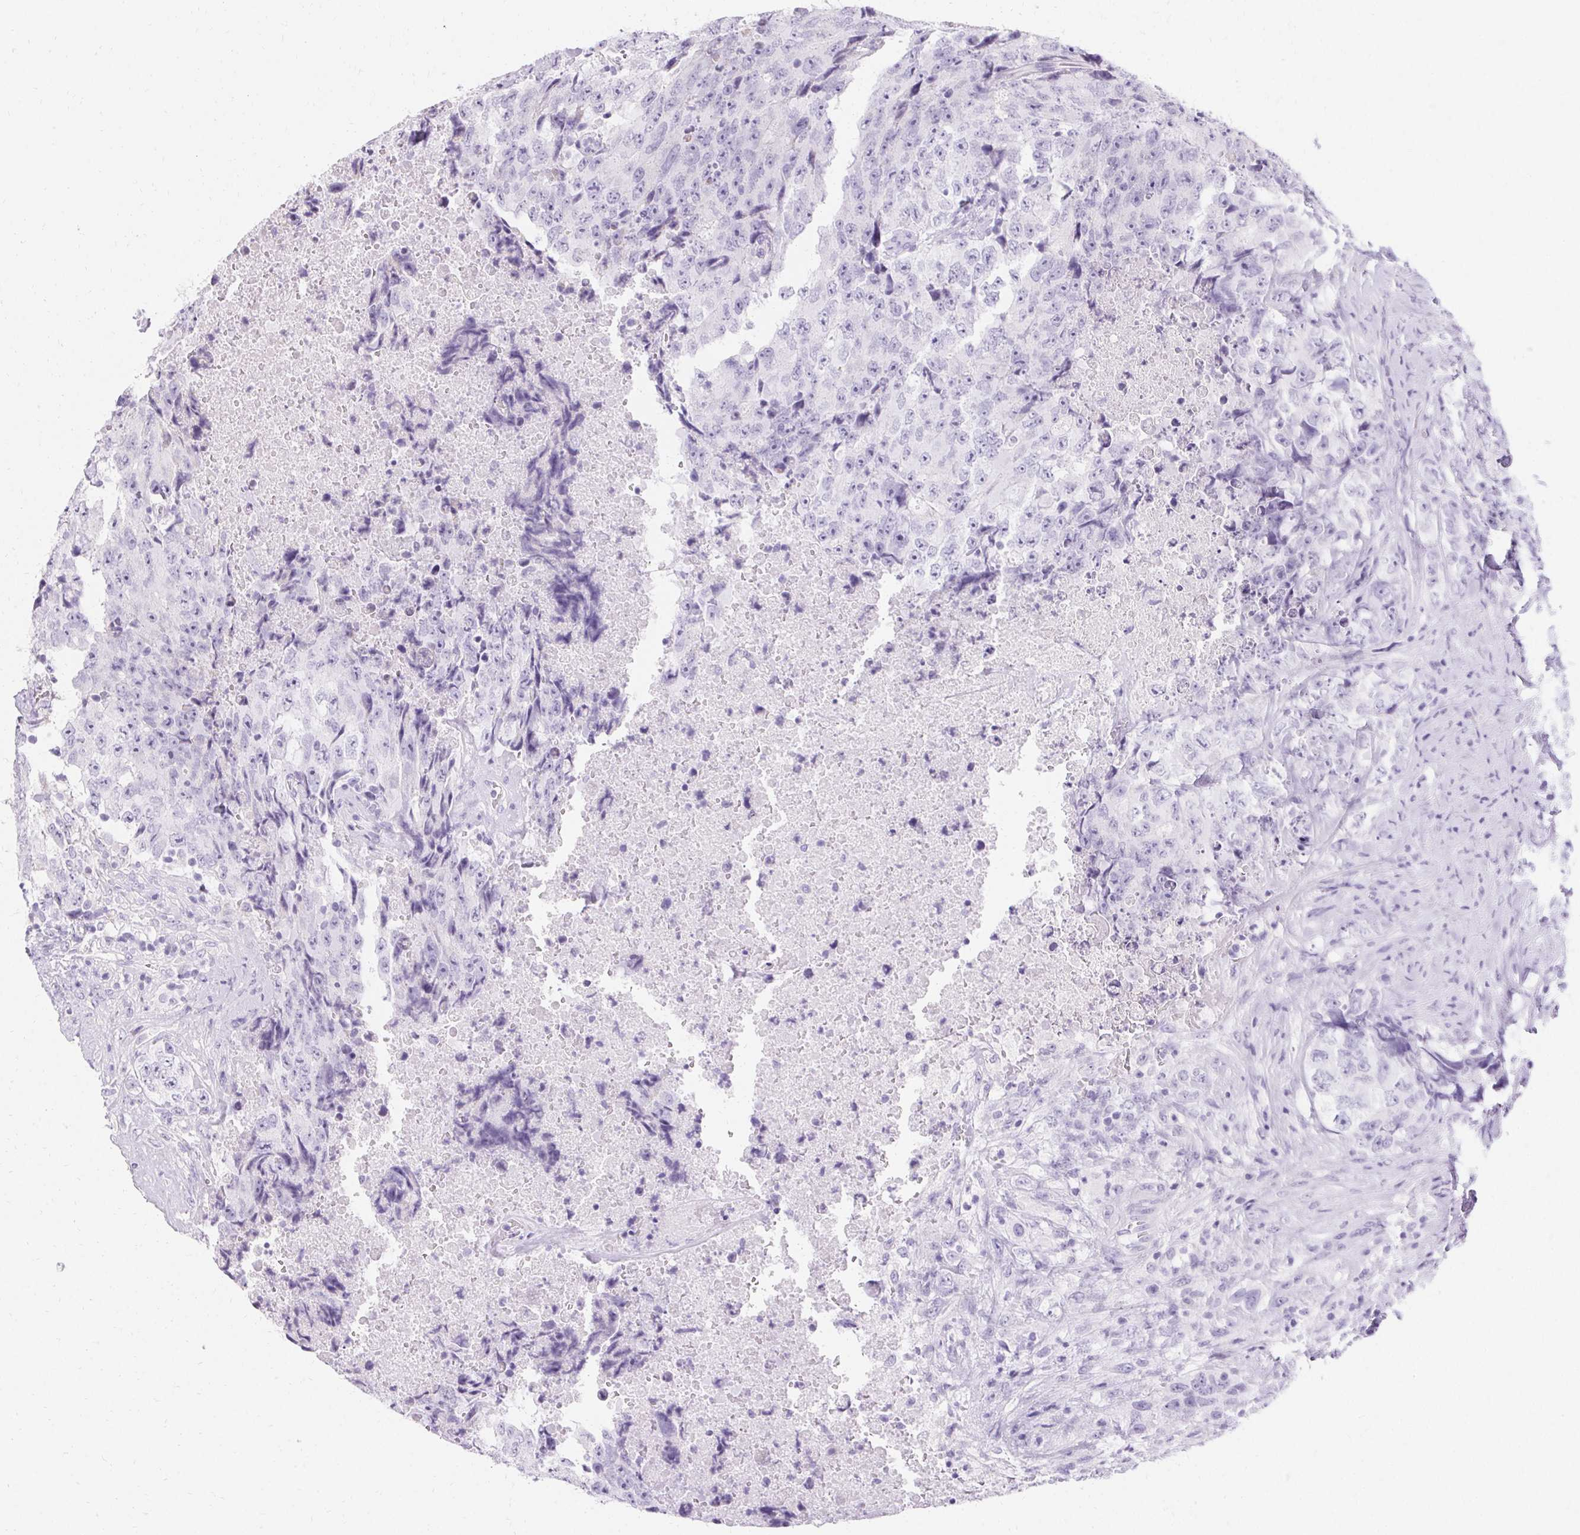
{"staining": {"intensity": "negative", "quantity": "none", "location": "none"}, "tissue": "testis cancer", "cell_type": "Tumor cells", "image_type": "cancer", "snomed": [{"axis": "morphology", "description": "Carcinoma, Embryonal, NOS"}, {"axis": "topography", "description": "Testis"}], "caption": "Embryonal carcinoma (testis) was stained to show a protein in brown. There is no significant positivity in tumor cells.", "gene": "ASGR2", "patient": {"sex": "male", "age": 24}}